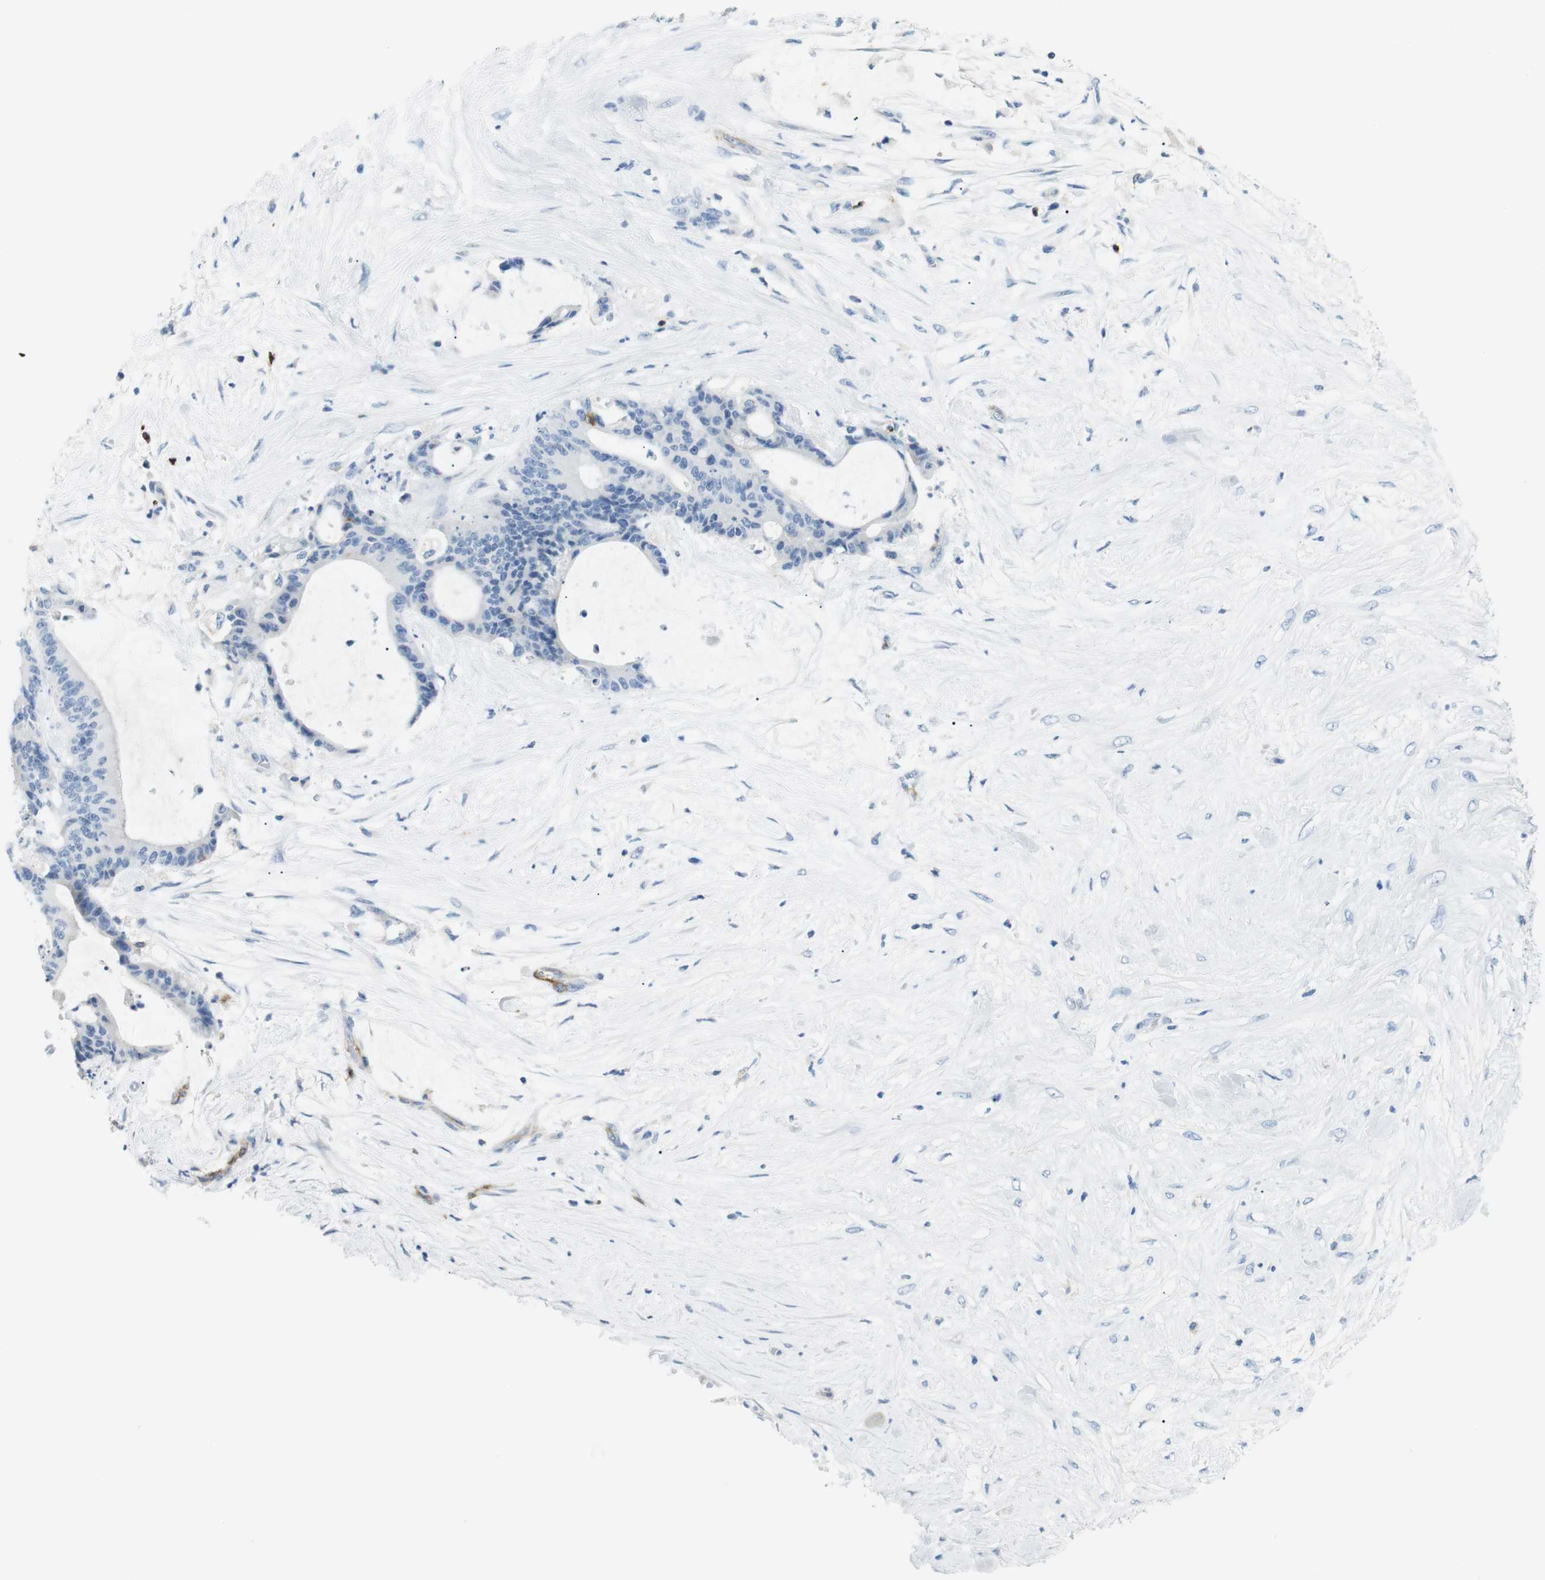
{"staining": {"intensity": "negative", "quantity": "none", "location": "none"}, "tissue": "liver cancer", "cell_type": "Tumor cells", "image_type": "cancer", "snomed": [{"axis": "morphology", "description": "Cholangiocarcinoma"}, {"axis": "topography", "description": "Liver"}], "caption": "Tumor cells are negative for protein expression in human liver cholangiocarcinoma.", "gene": "TNFRSF4", "patient": {"sex": "female", "age": 73}}